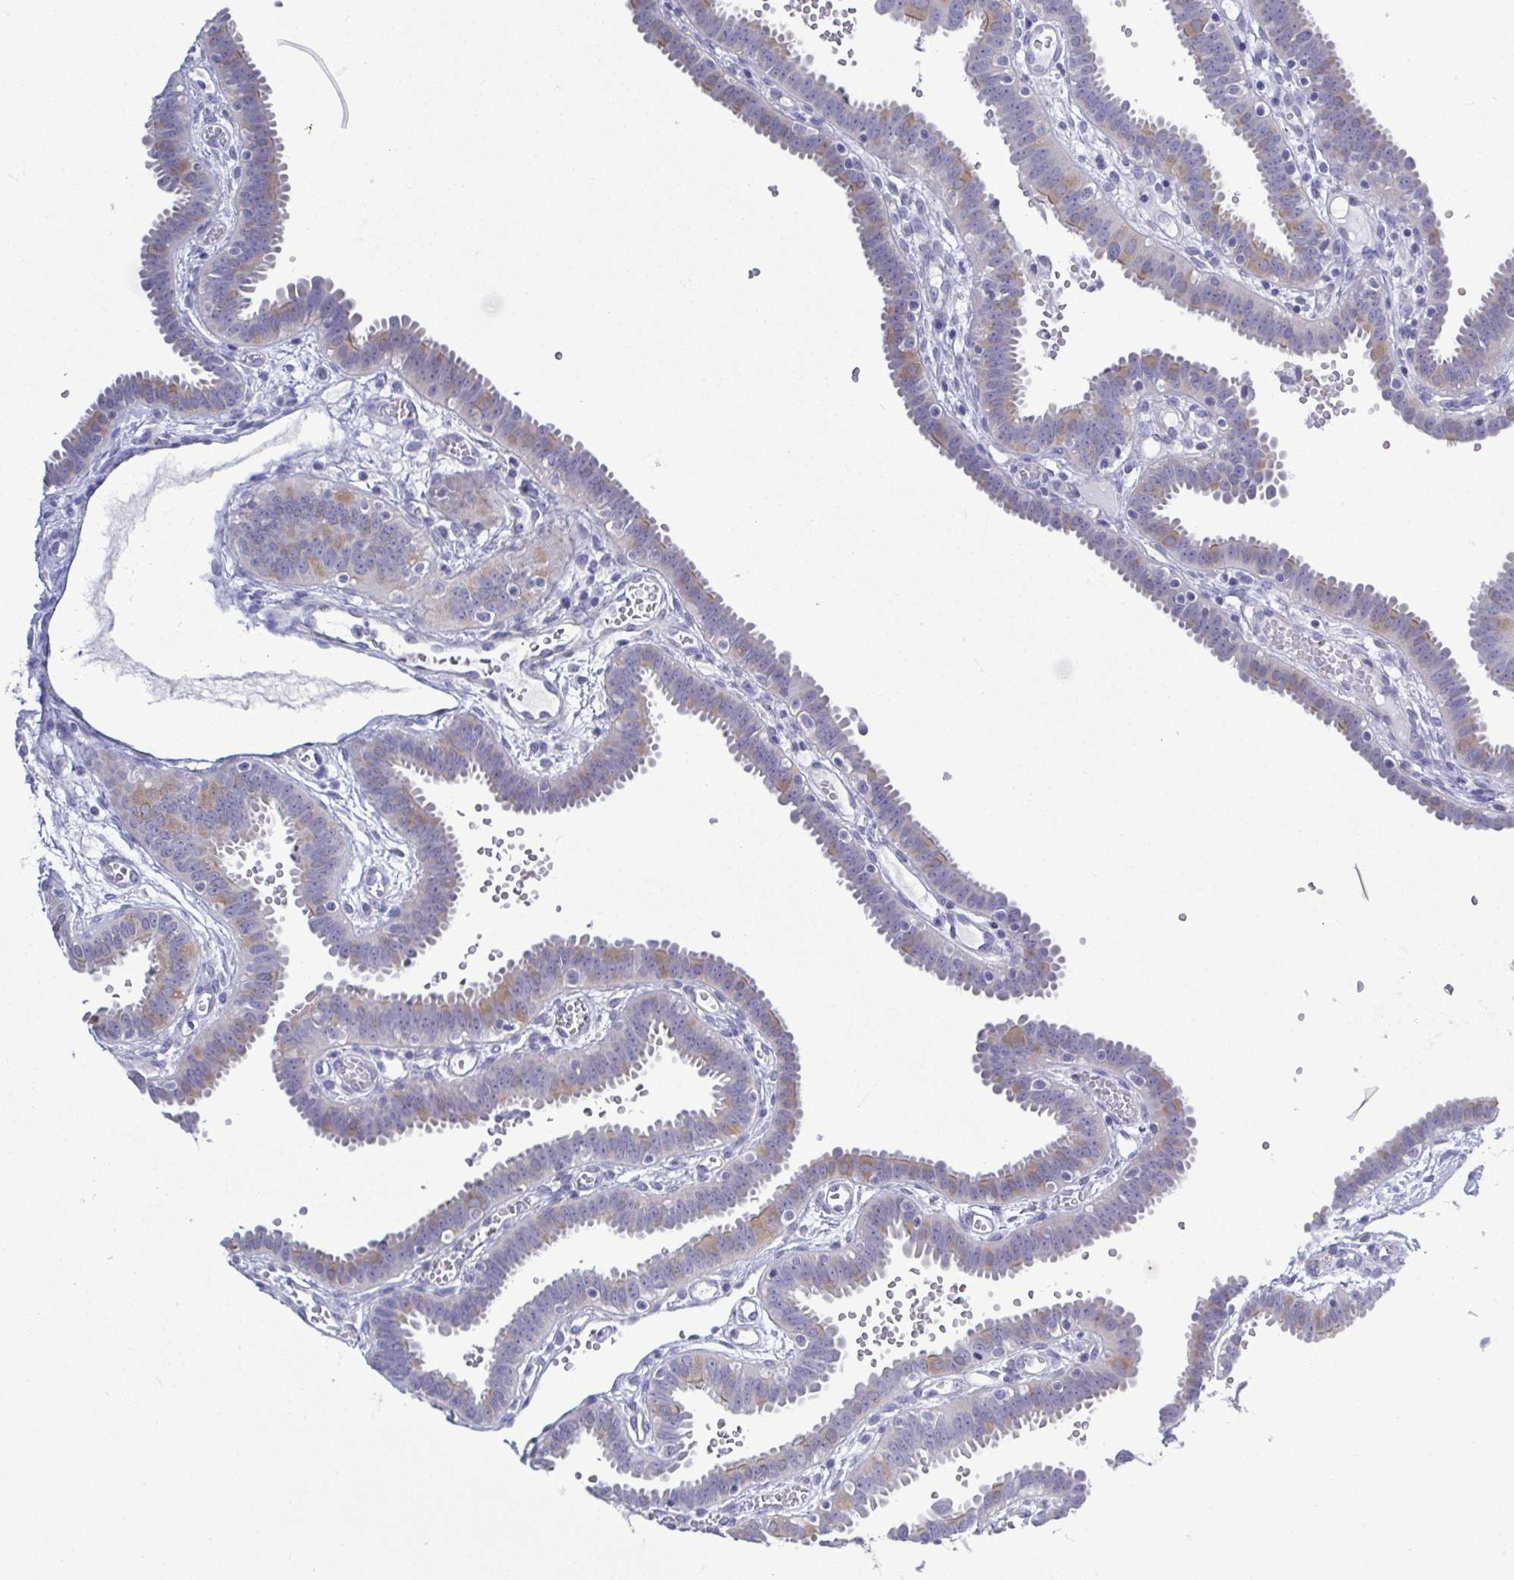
{"staining": {"intensity": "weak", "quantity": "25%-75%", "location": "cytoplasmic/membranous"}, "tissue": "fallopian tube", "cell_type": "Glandular cells", "image_type": "normal", "snomed": [{"axis": "morphology", "description": "Normal tissue, NOS"}, {"axis": "topography", "description": "Fallopian tube"}], "caption": "Unremarkable fallopian tube reveals weak cytoplasmic/membranous staining in approximately 25%-75% of glandular cells, visualized by immunohistochemistry. (brown staining indicates protein expression, while blue staining denotes nuclei).", "gene": "TEX12", "patient": {"sex": "female", "age": 37}}